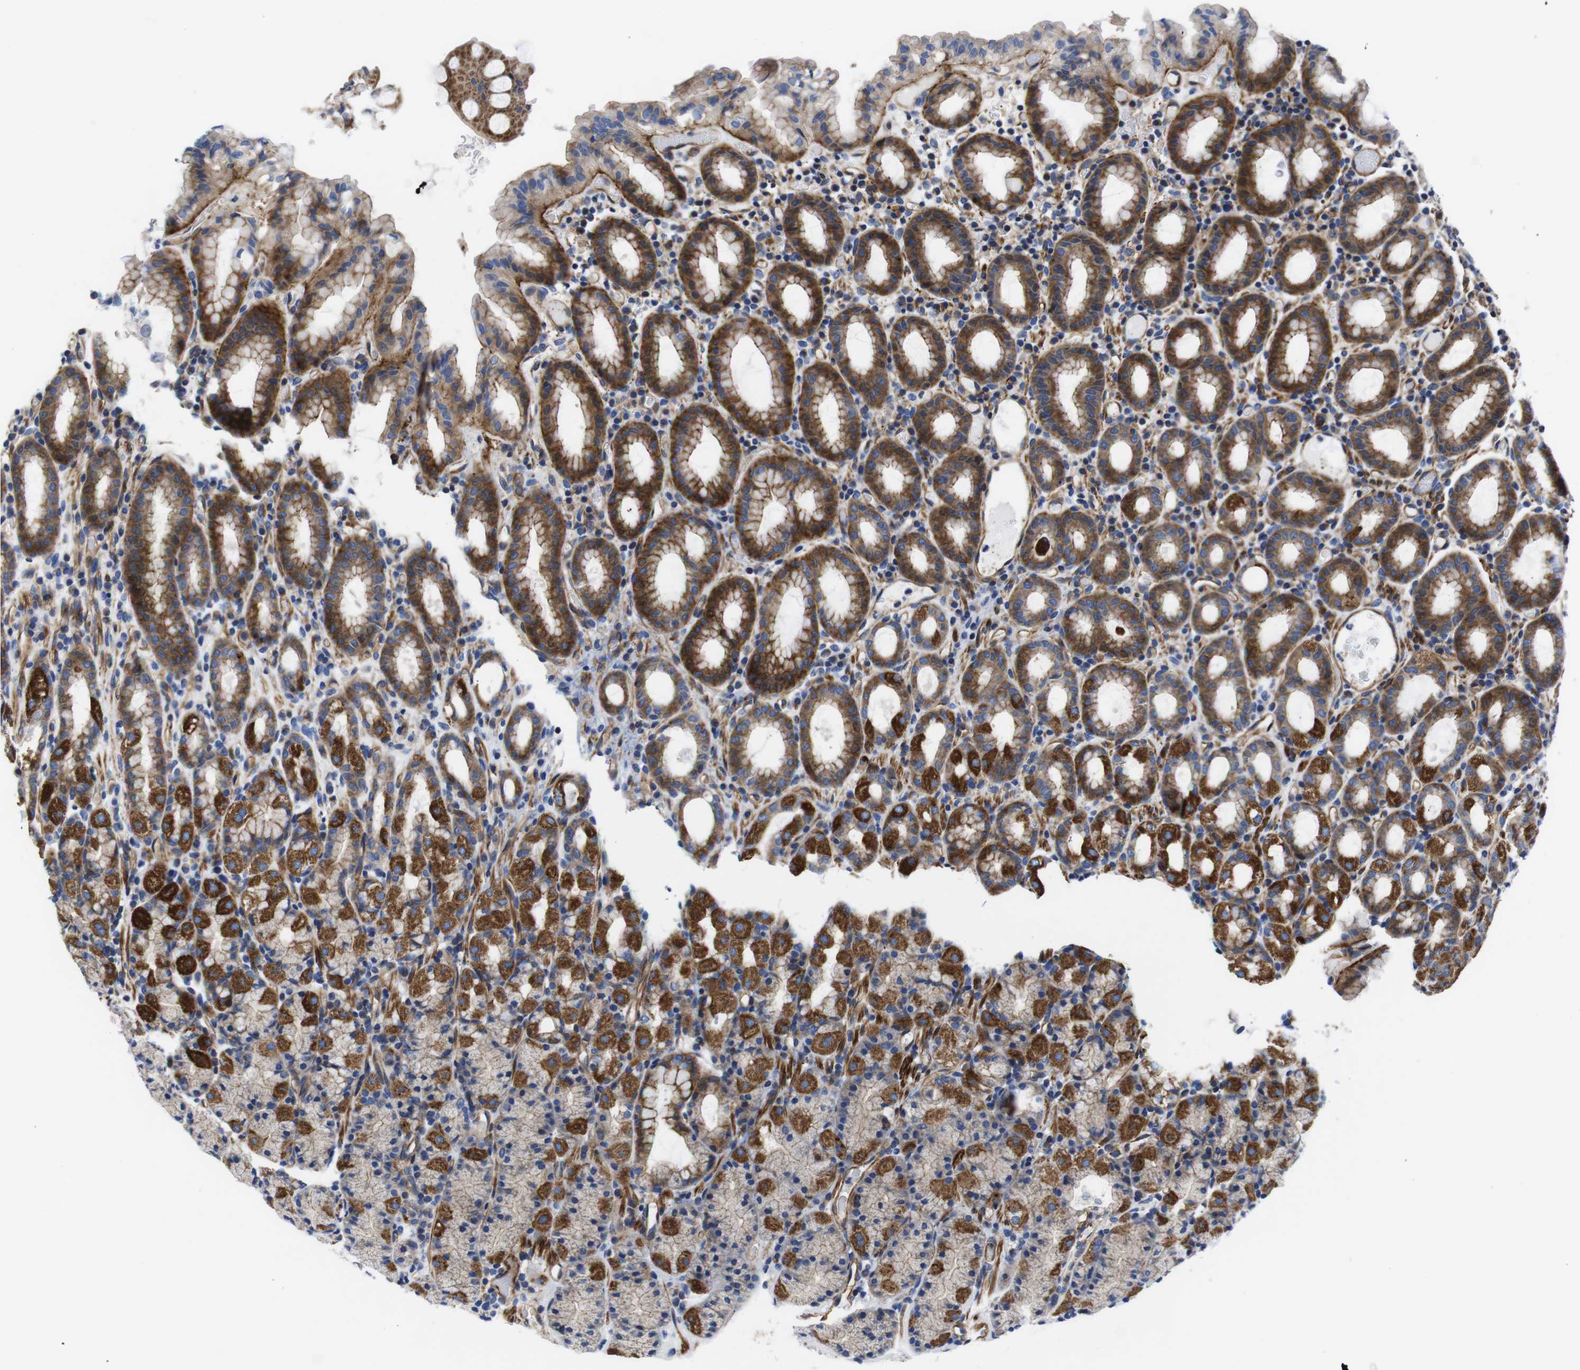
{"staining": {"intensity": "strong", "quantity": ">75%", "location": "cytoplasmic/membranous"}, "tissue": "stomach", "cell_type": "Glandular cells", "image_type": "normal", "snomed": [{"axis": "morphology", "description": "Normal tissue, NOS"}, {"axis": "topography", "description": "Stomach, upper"}], "caption": "This micrograph exhibits IHC staining of benign stomach, with high strong cytoplasmic/membranous positivity in approximately >75% of glandular cells.", "gene": "GPR4", "patient": {"sex": "male", "age": 68}}